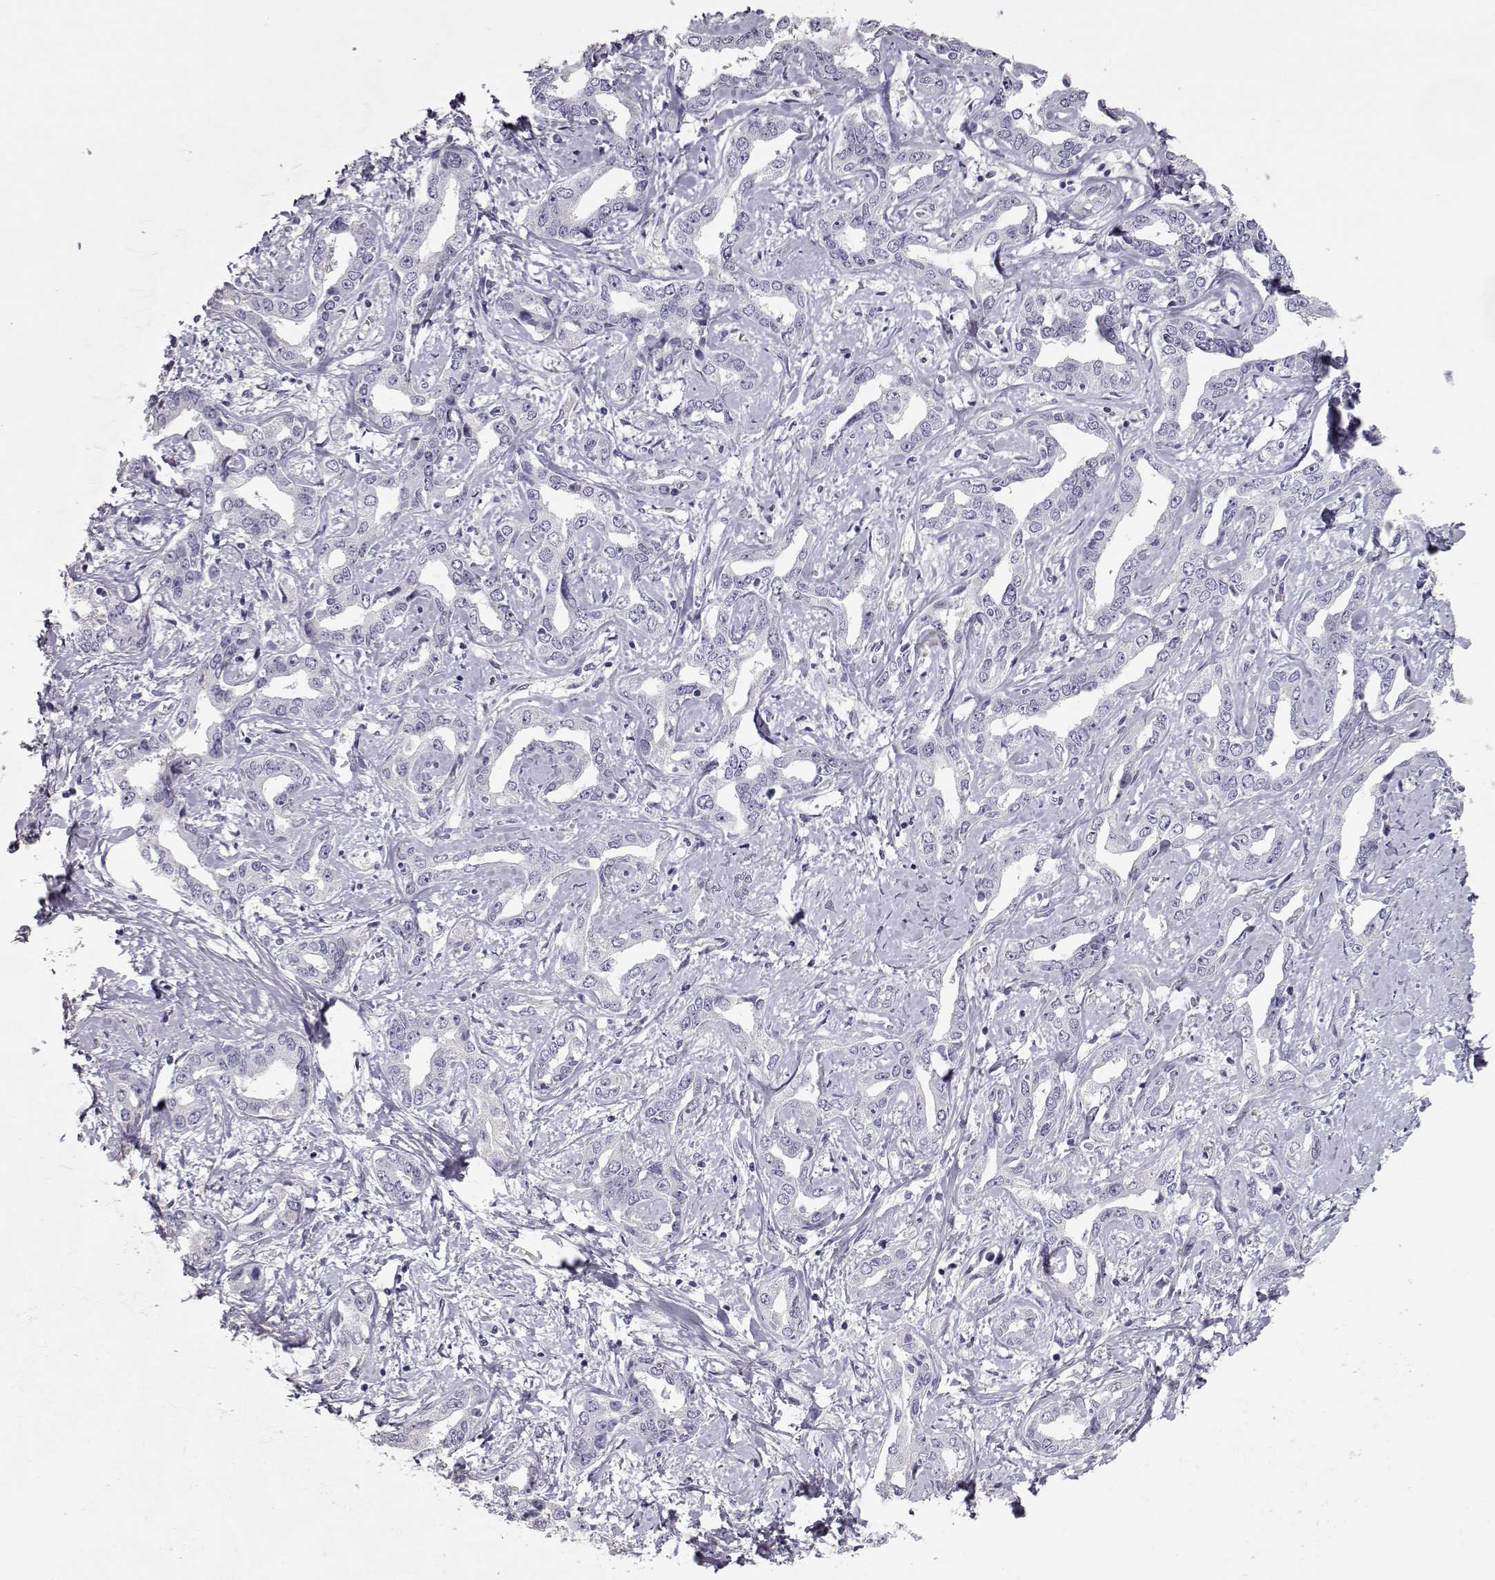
{"staining": {"intensity": "negative", "quantity": "none", "location": "none"}, "tissue": "liver cancer", "cell_type": "Tumor cells", "image_type": "cancer", "snomed": [{"axis": "morphology", "description": "Cholangiocarcinoma"}, {"axis": "topography", "description": "Liver"}], "caption": "The immunohistochemistry (IHC) photomicrograph has no significant expression in tumor cells of liver cancer (cholangiocarcinoma) tissue.", "gene": "SLC18A1", "patient": {"sex": "male", "age": 59}}